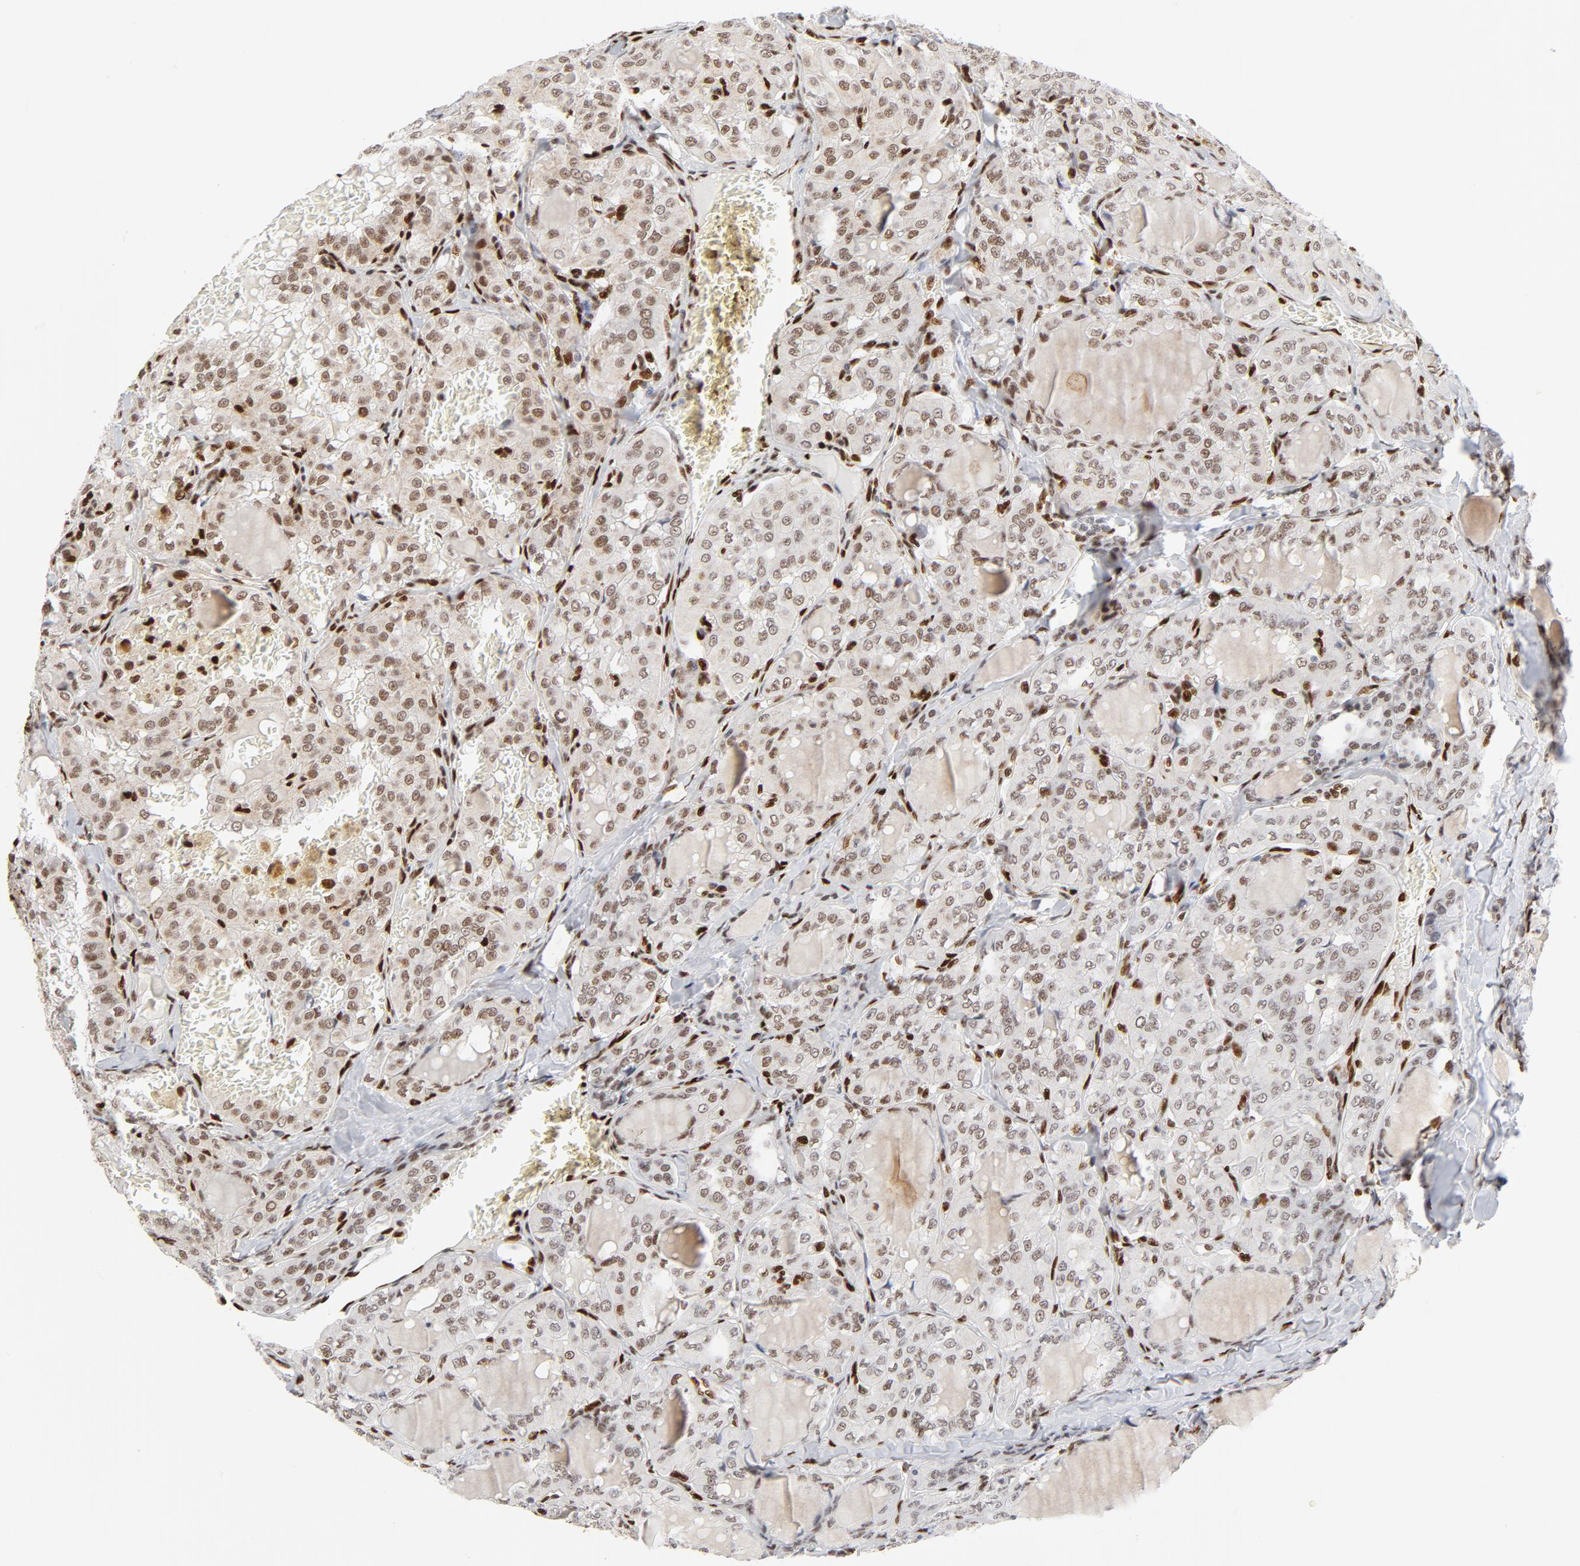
{"staining": {"intensity": "weak", "quantity": "25%-75%", "location": "nuclear"}, "tissue": "thyroid cancer", "cell_type": "Tumor cells", "image_type": "cancer", "snomed": [{"axis": "morphology", "description": "Papillary adenocarcinoma, NOS"}, {"axis": "topography", "description": "Thyroid gland"}], "caption": "IHC micrograph of thyroid cancer (papillary adenocarcinoma) stained for a protein (brown), which demonstrates low levels of weak nuclear positivity in approximately 25%-75% of tumor cells.", "gene": "MEF2A", "patient": {"sex": "male", "age": 20}}